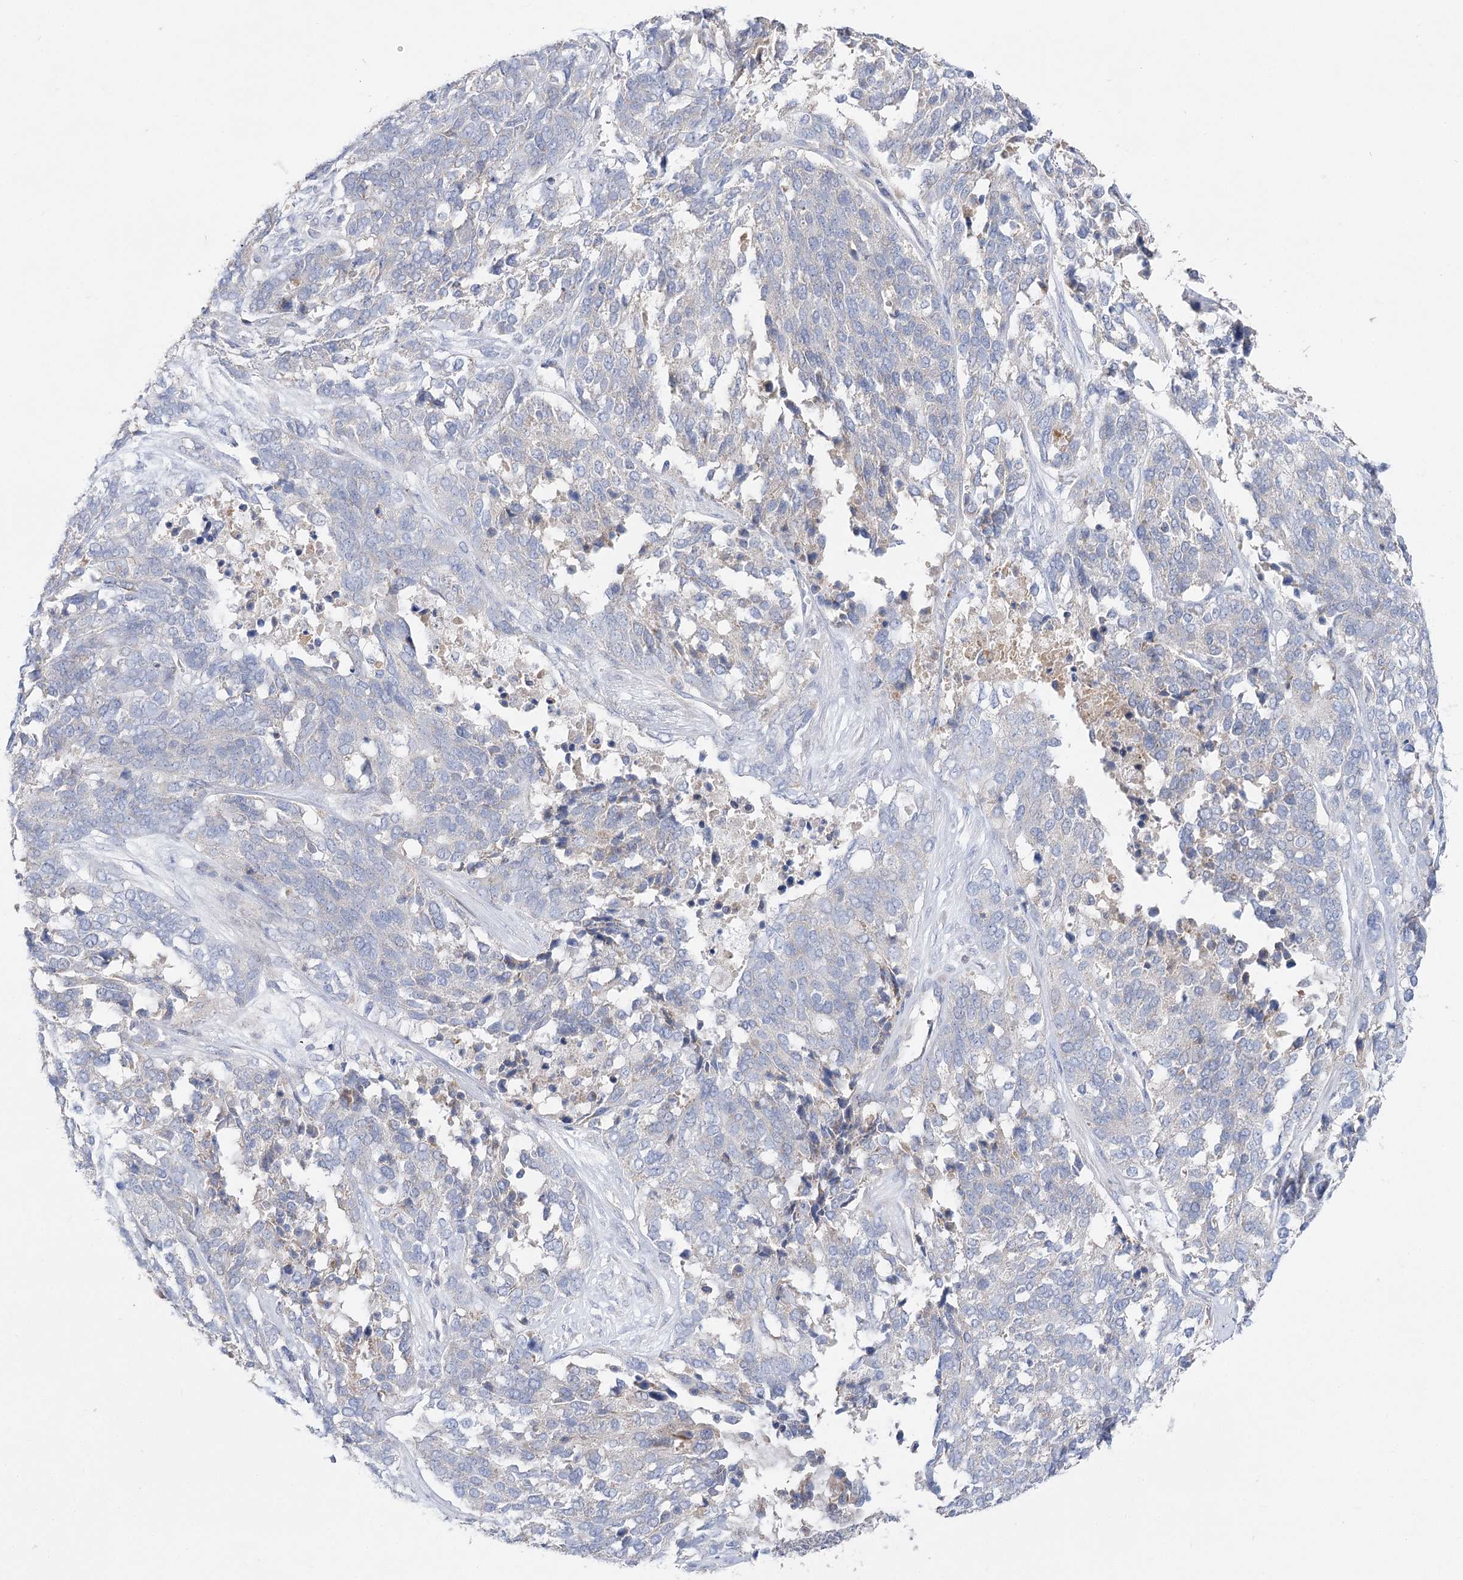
{"staining": {"intensity": "negative", "quantity": "none", "location": "none"}, "tissue": "ovarian cancer", "cell_type": "Tumor cells", "image_type": "cancer", "snomed": [{"axis": "morphology", "description": "Cystadenocarcinoma, serous, NOS"}, {"axis": "topography", "description": "Ovary"}], "caption": "High power microscopy photomicrograph of an immunohistochemistry (IHC) histopathology image of ovarian serous cystadenocarcinoma, revealing no significant expression in tumor cells.", "gene": "NRAP", "patient": {"sex": "female", "age": 44}}